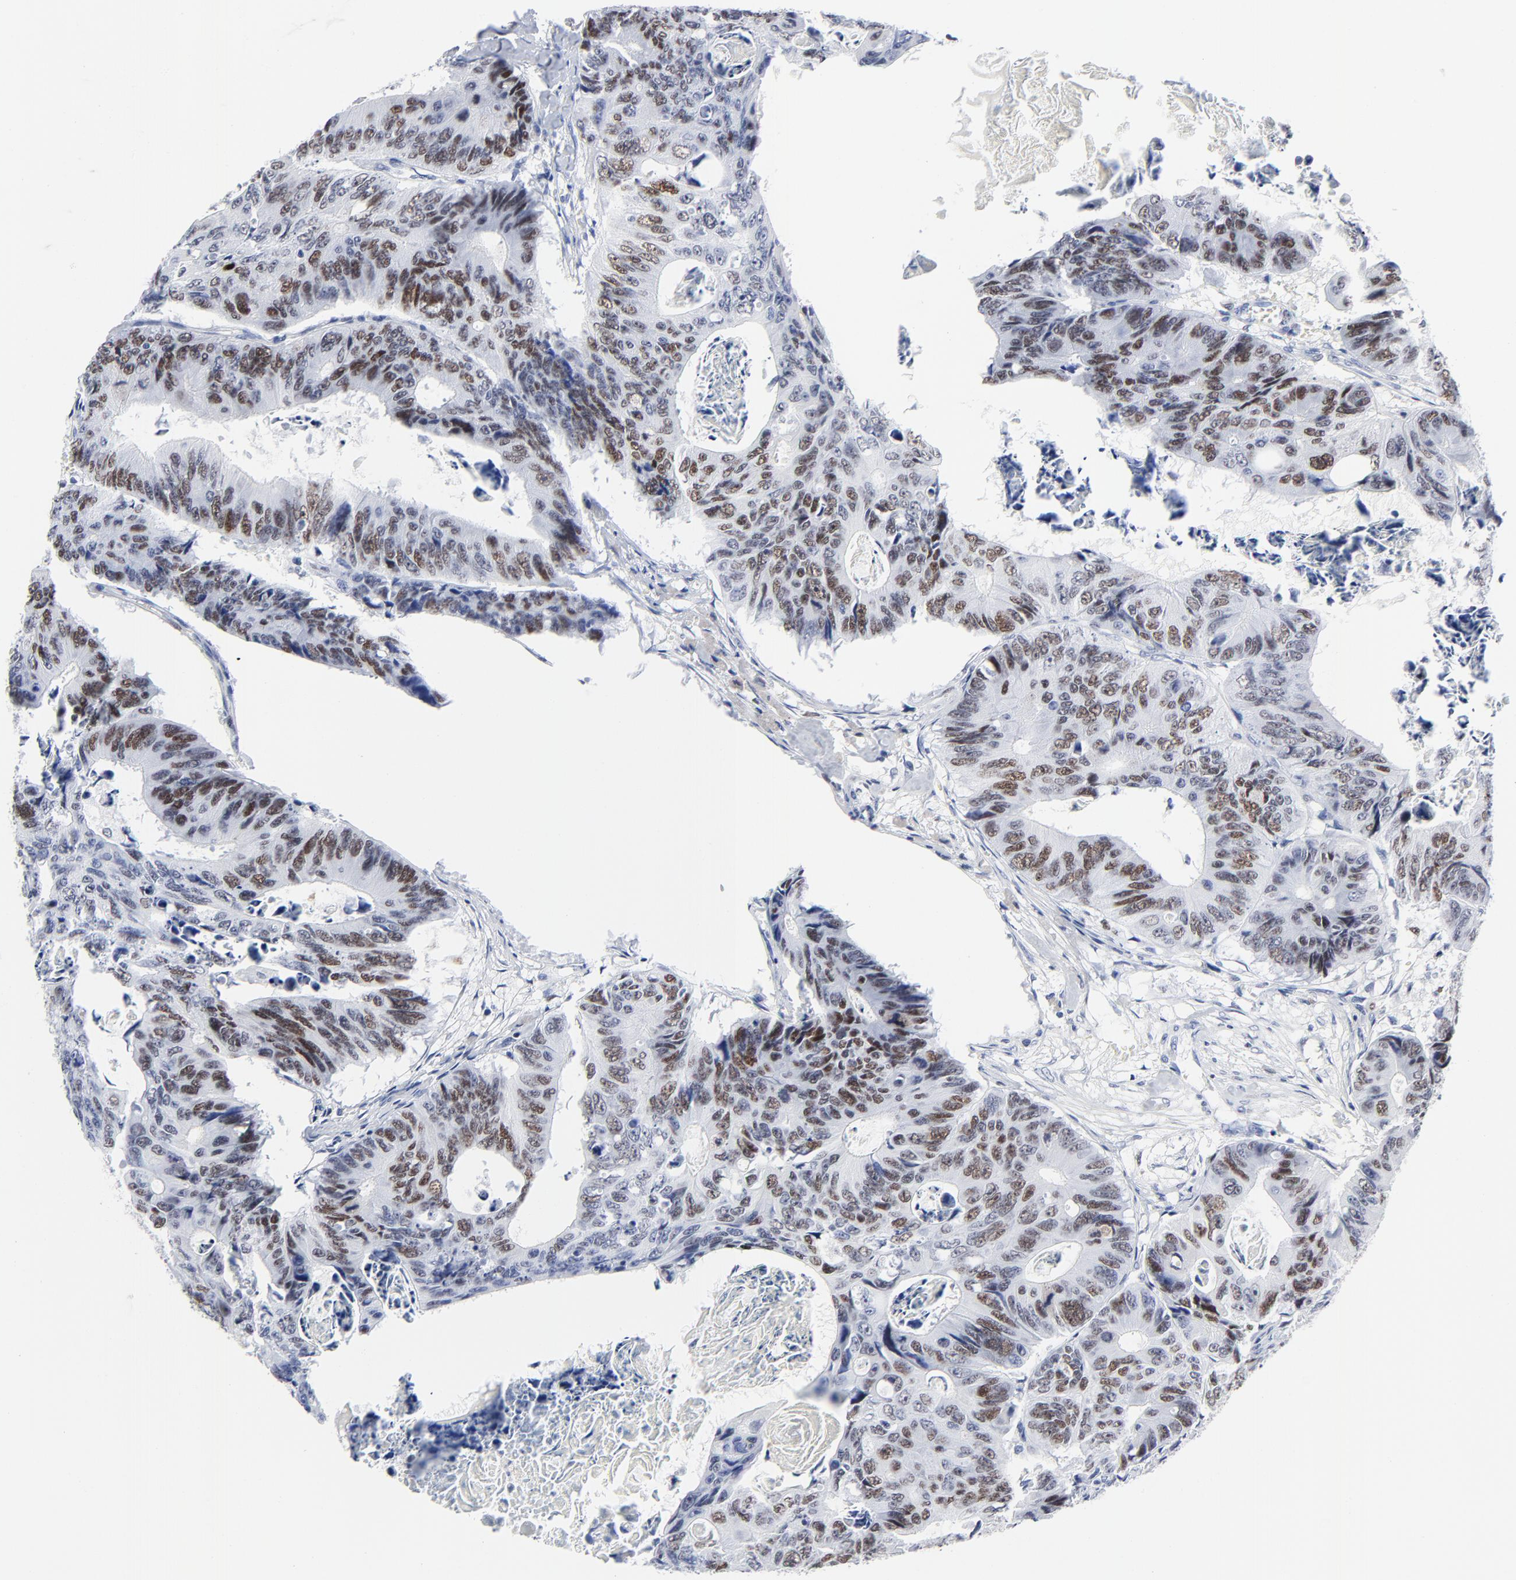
{"staining": {"intensity": "strong", "quantity": ">75%", "location": "nuclear"}, "tissue": "colorectal cancer", "cell_type": "Tumor cells", "image_type": "cancer", "snomed": [{"axis": "morphology", "description": "Adenocarcinoma, NOS"}, {"axis": "topography", "description": "Colon"}], "caption": "Adenocarcinoma (colorectal) tissue shows strong nuclear staining in approximately >75% of tumor cells, visualized by immunohistochemistry.", "gene": "JUN", "patient": {"sex": "female", "age": 55}}